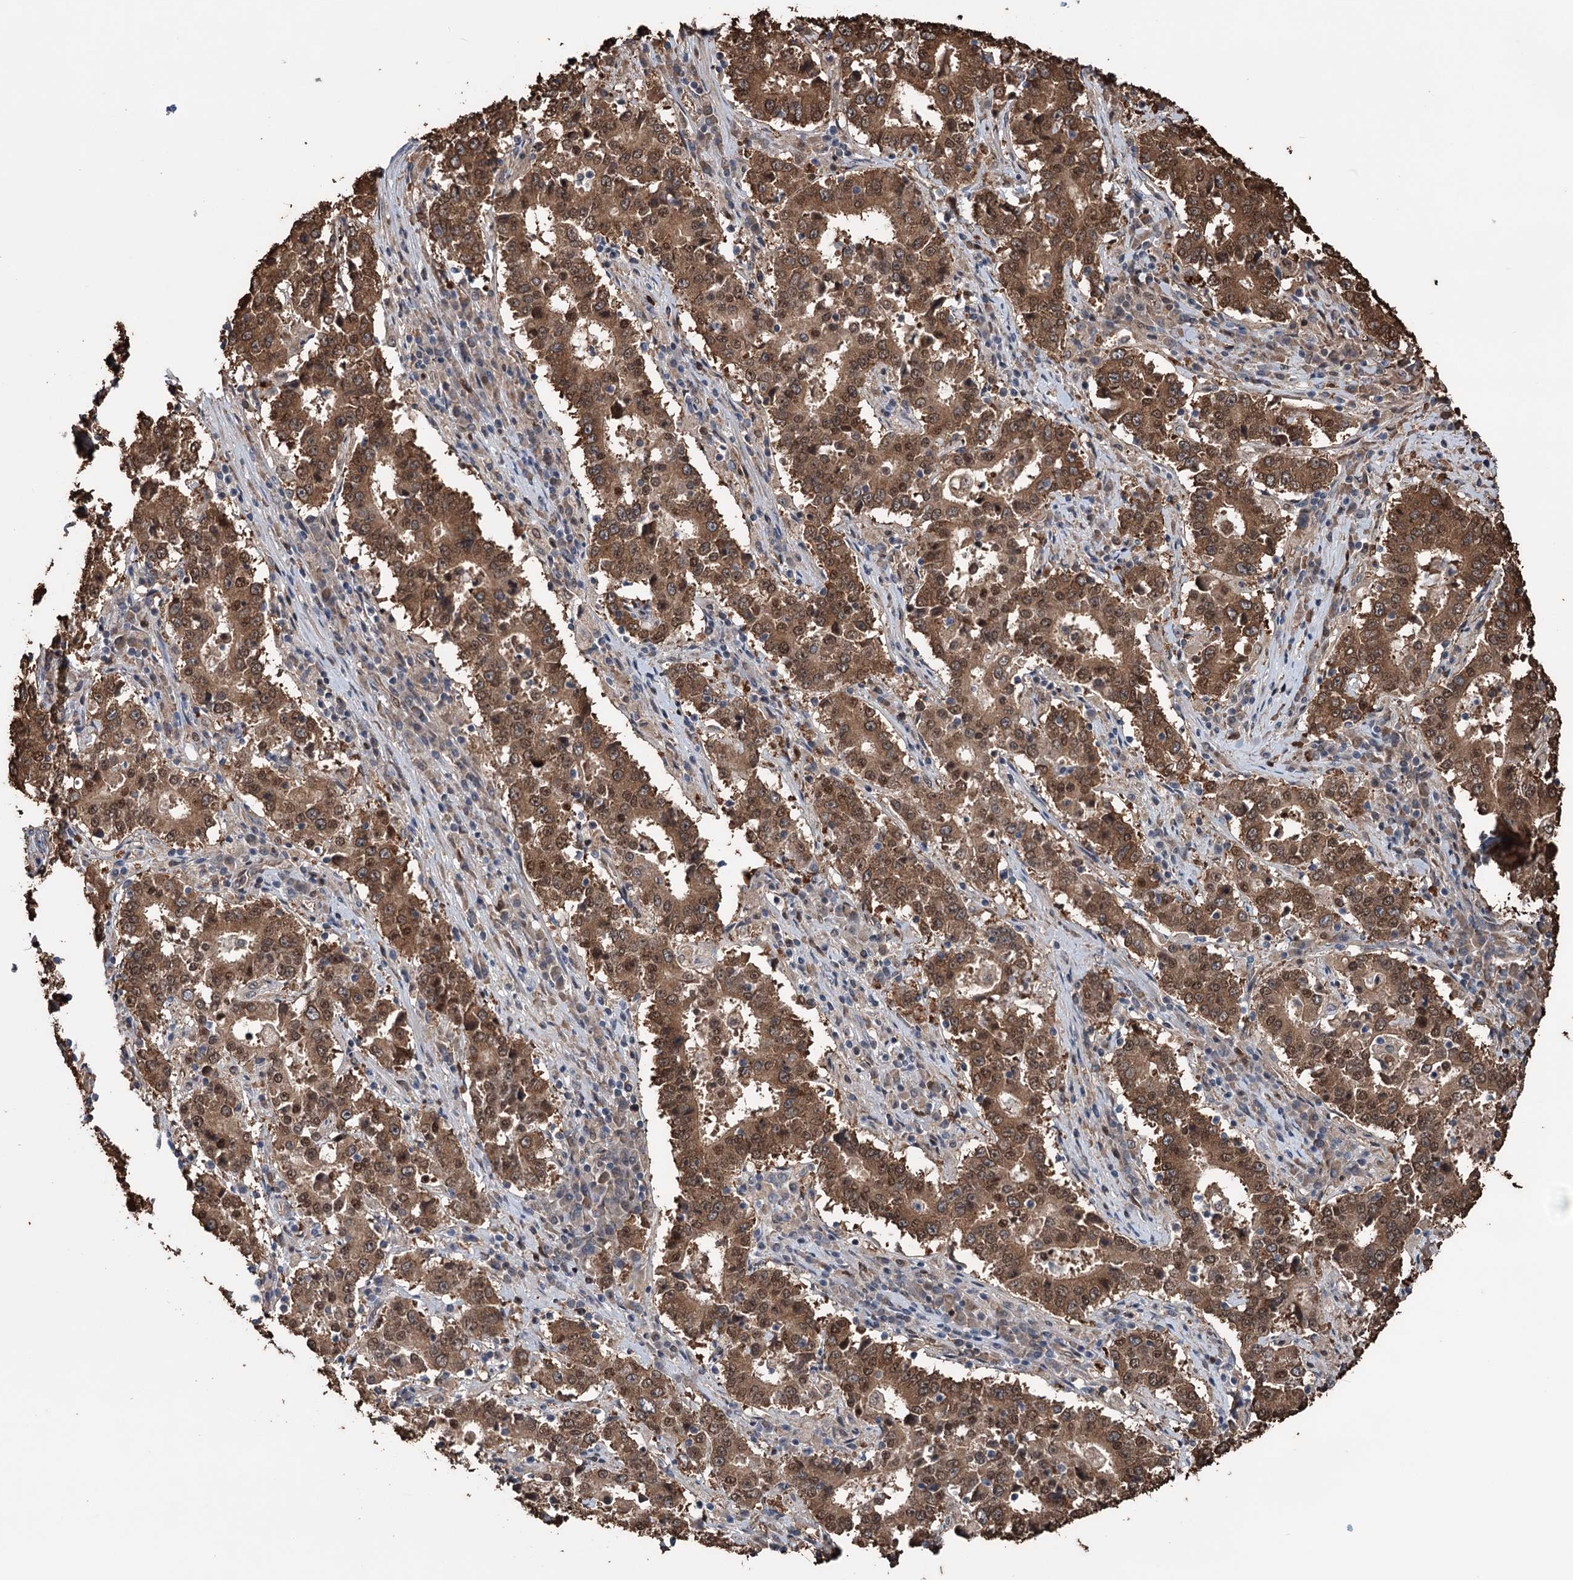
{"staining": {"intensity": "strong", "quantity": ">75%", "location": "cytoplasmic/membranous,nuclear"}, "tissue": "stomach cancer", "cell_type": "Tumor cells", "image_type": "cancer", "snomed": [{"axis": "morphology", "description": "Adenocarcinoma, NOS"}, {"axis": "topography", "description": "Stomach"}], "caption": "A micrograph of human stomach cancer (adenocarcinoma) stained for a protein displays strong cytoplasmic/membranous and nuclear brown staining in tumor cells.", "gene": "NCAPD2", "patient": {"sex": "male", "age": 59}}